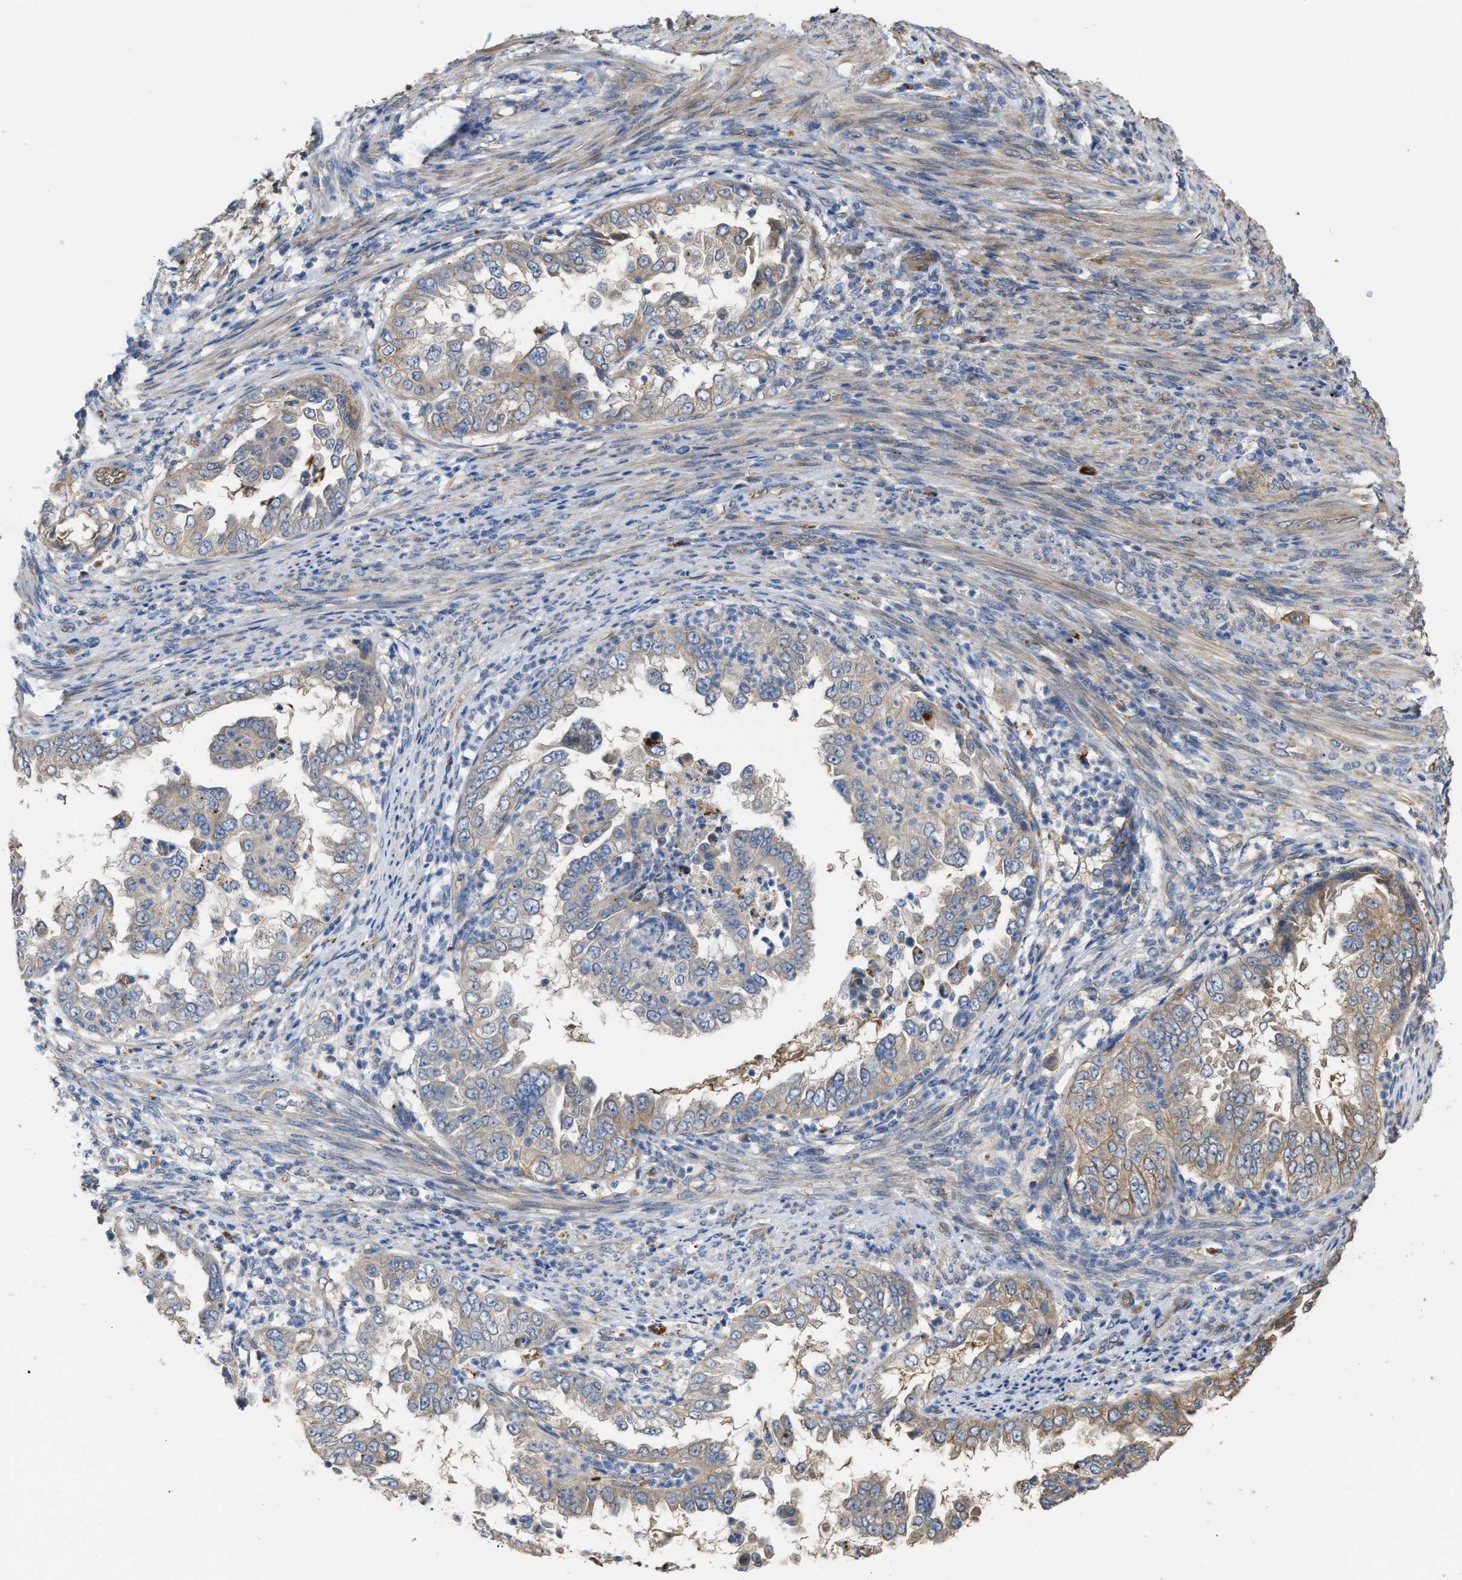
{"staining": {"intensity": "weak", "quantity": "25%-75%", "location": "cytoplasmic/membranous"}, "tissue": "endometrial cancer", "cell_type": "Tumor cells", "image_type": "cancer", "snomed": [{"axis": "morphology", "description": "Adenocarcinoma, NOS"}, {"axis": "topography", "description": "Endometrium"}], "caption": "Endometrial cancer (adenocarcinoma) stained for a protein (brown) demonstrates weak cytoplasmic/membranous positive staining in approximately 25%-75% of tumor cells.", "gene": "SLC4A11", "patient": {"sex": "female", "age": 85}}